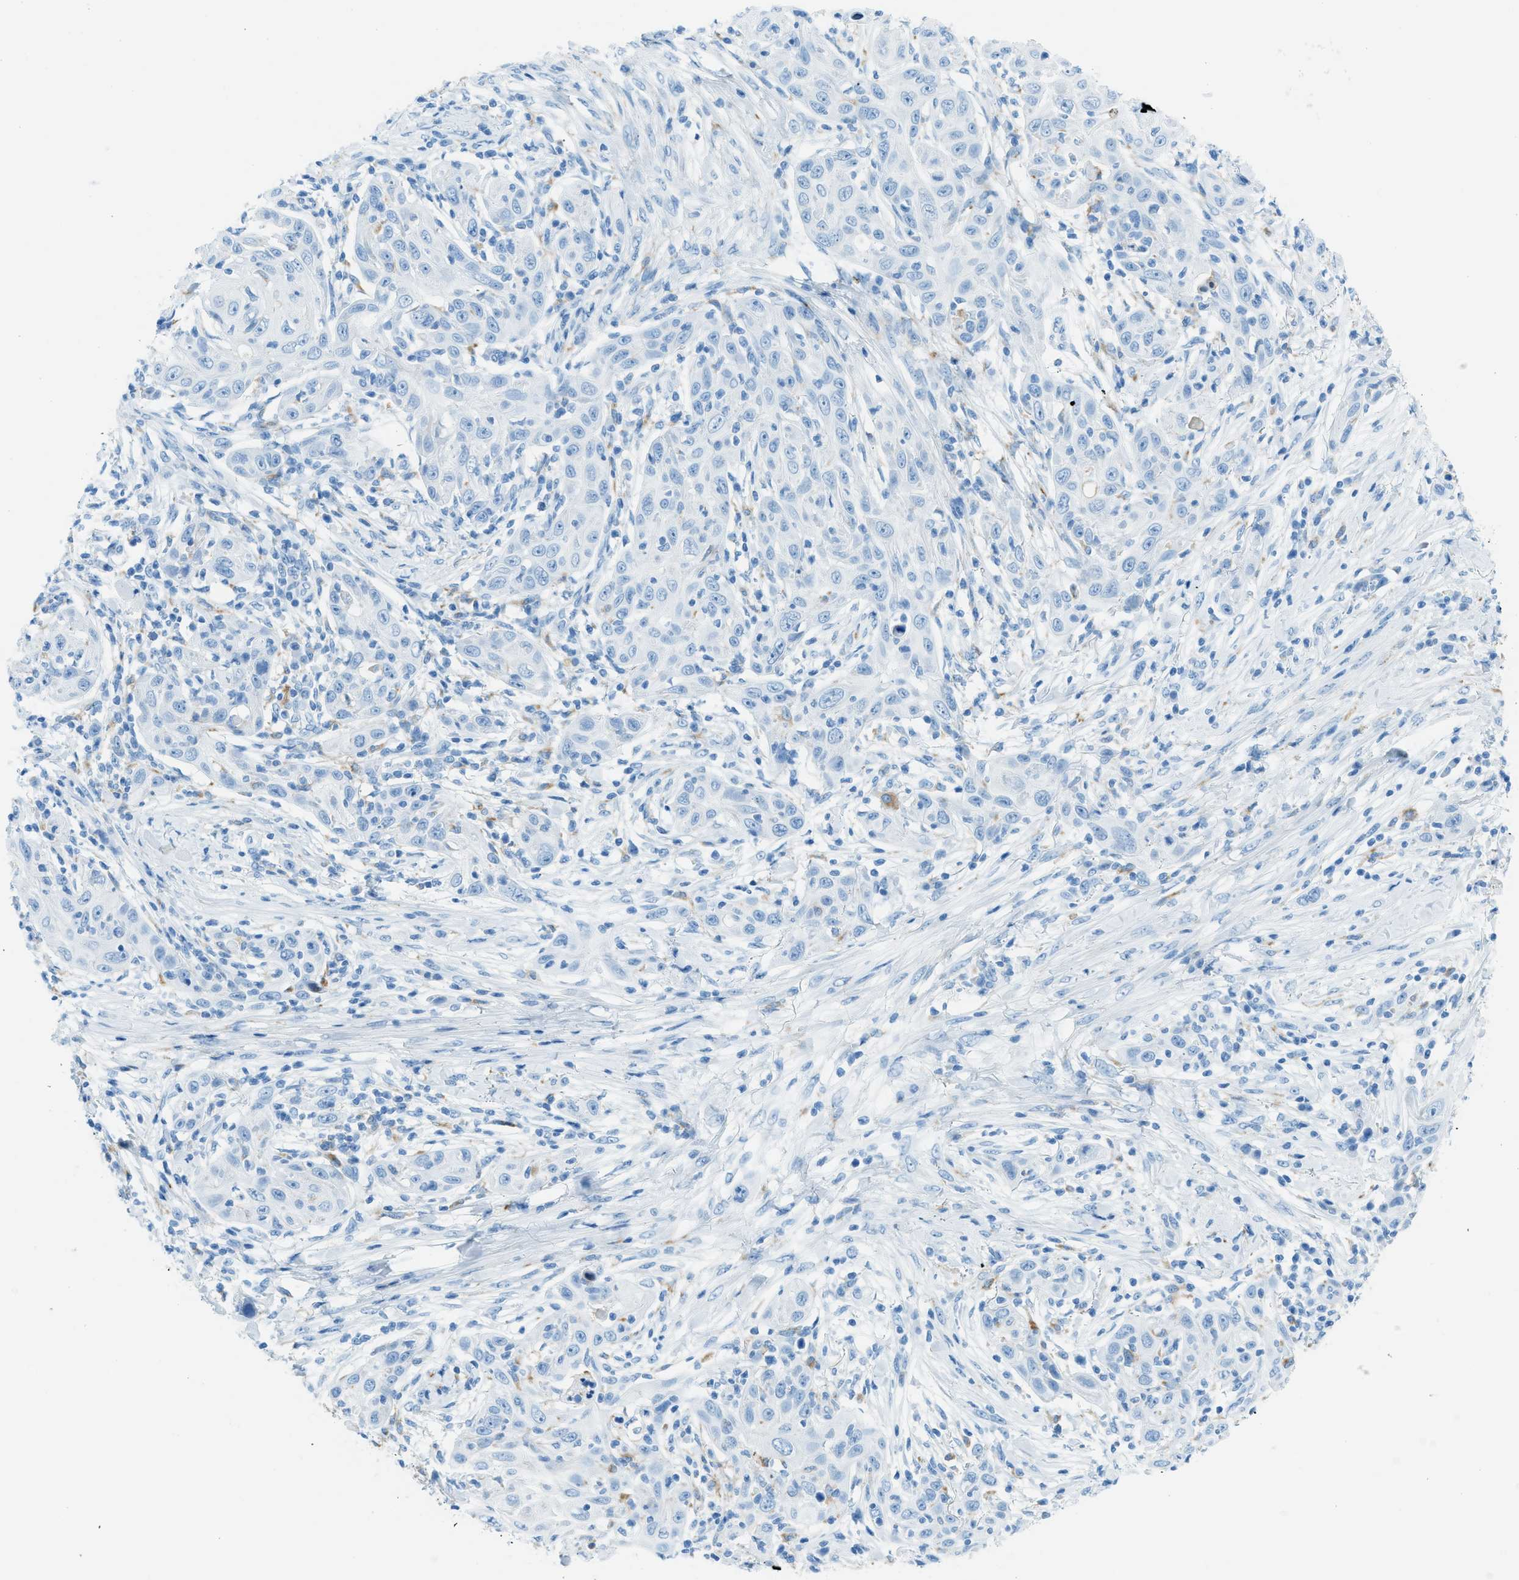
{"staining": {"intensity": "negative", "quantity": "none", "location": "none"}, "tissue": "skin cancer", "cell_type": "Tumor cells", "image_type": "cancer", "snomed": [{"axis": "morphology", "description": "Squamous cell carcinoma, NOS"}, {"axis": "topography", "description": "Skin"}], "caption": "High magnification brightfield microscopy of skin cancer (squamous cell carcinoma) stained with DAB (3,3'-diaminobenzidine) (brown) and counterstained with hematoxylin (blue): tumor cells show no significant expression.", "gene": "C21orf62", "patient": {"sex": "female", "age": 88}}